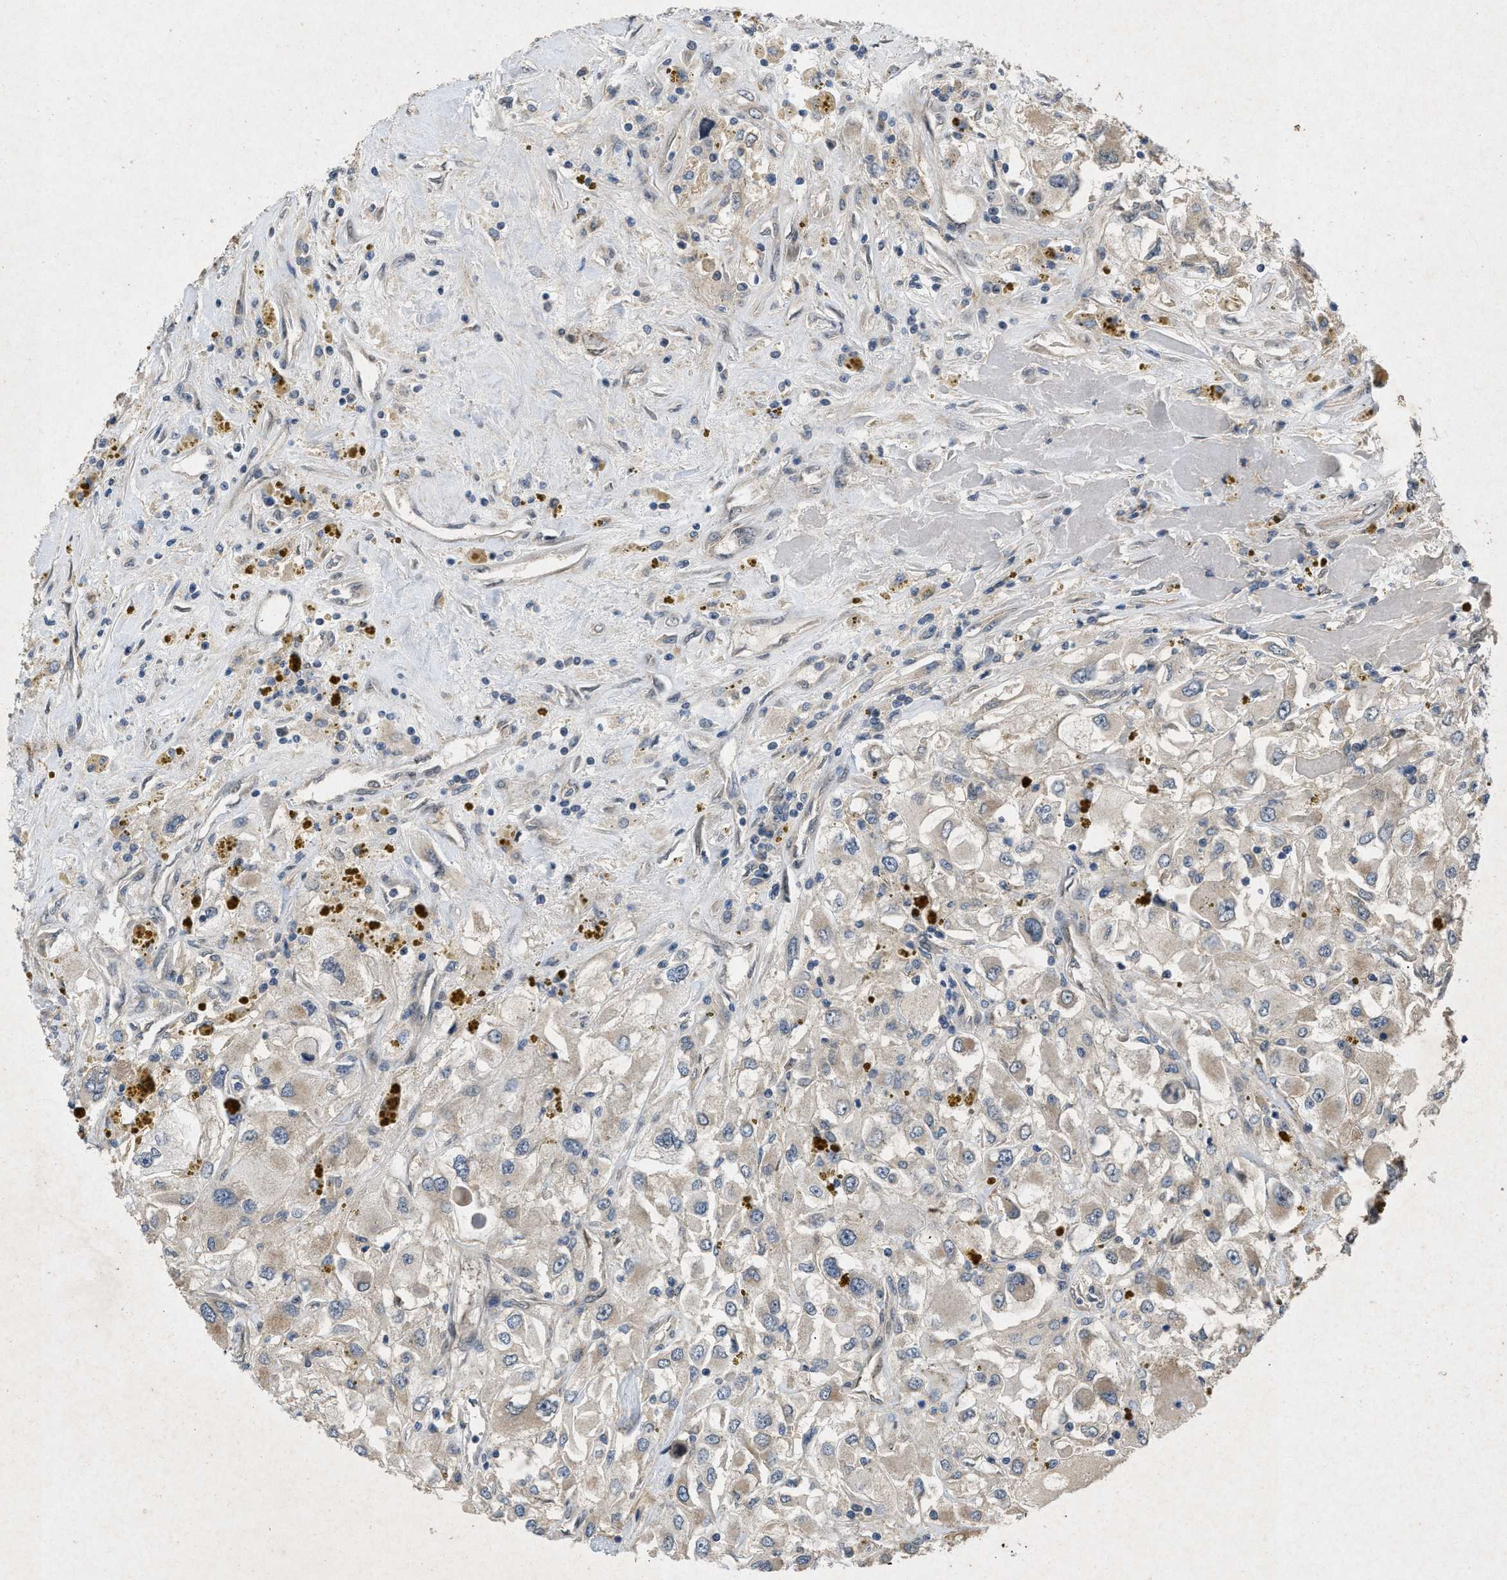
{"staining": {"intensity": "weak", "quantity": "<25%", "location": "cytoplasmic/membranous"}, "tissue": "renal cancer", "cell_type": "Tumor cells", "image_type": "cancer", "snomed": [{"axis": "morphology", "description": "Adenocarcinoma, NOS"}, {"axis": "topography", "description": "Kidney"}], "caption": "Immunohistochemistry image of renal cancer (adenocarcinoma) stained for a protein (brown), which shows no staining in tumor cells. (Brightfield microscopy of DAB (3,3'-diaminobenzidine) immunohistochemistry (IHC) at high magnification).", "gene": "PRKG2", "patient": {"sex": "female", "age": 52}}